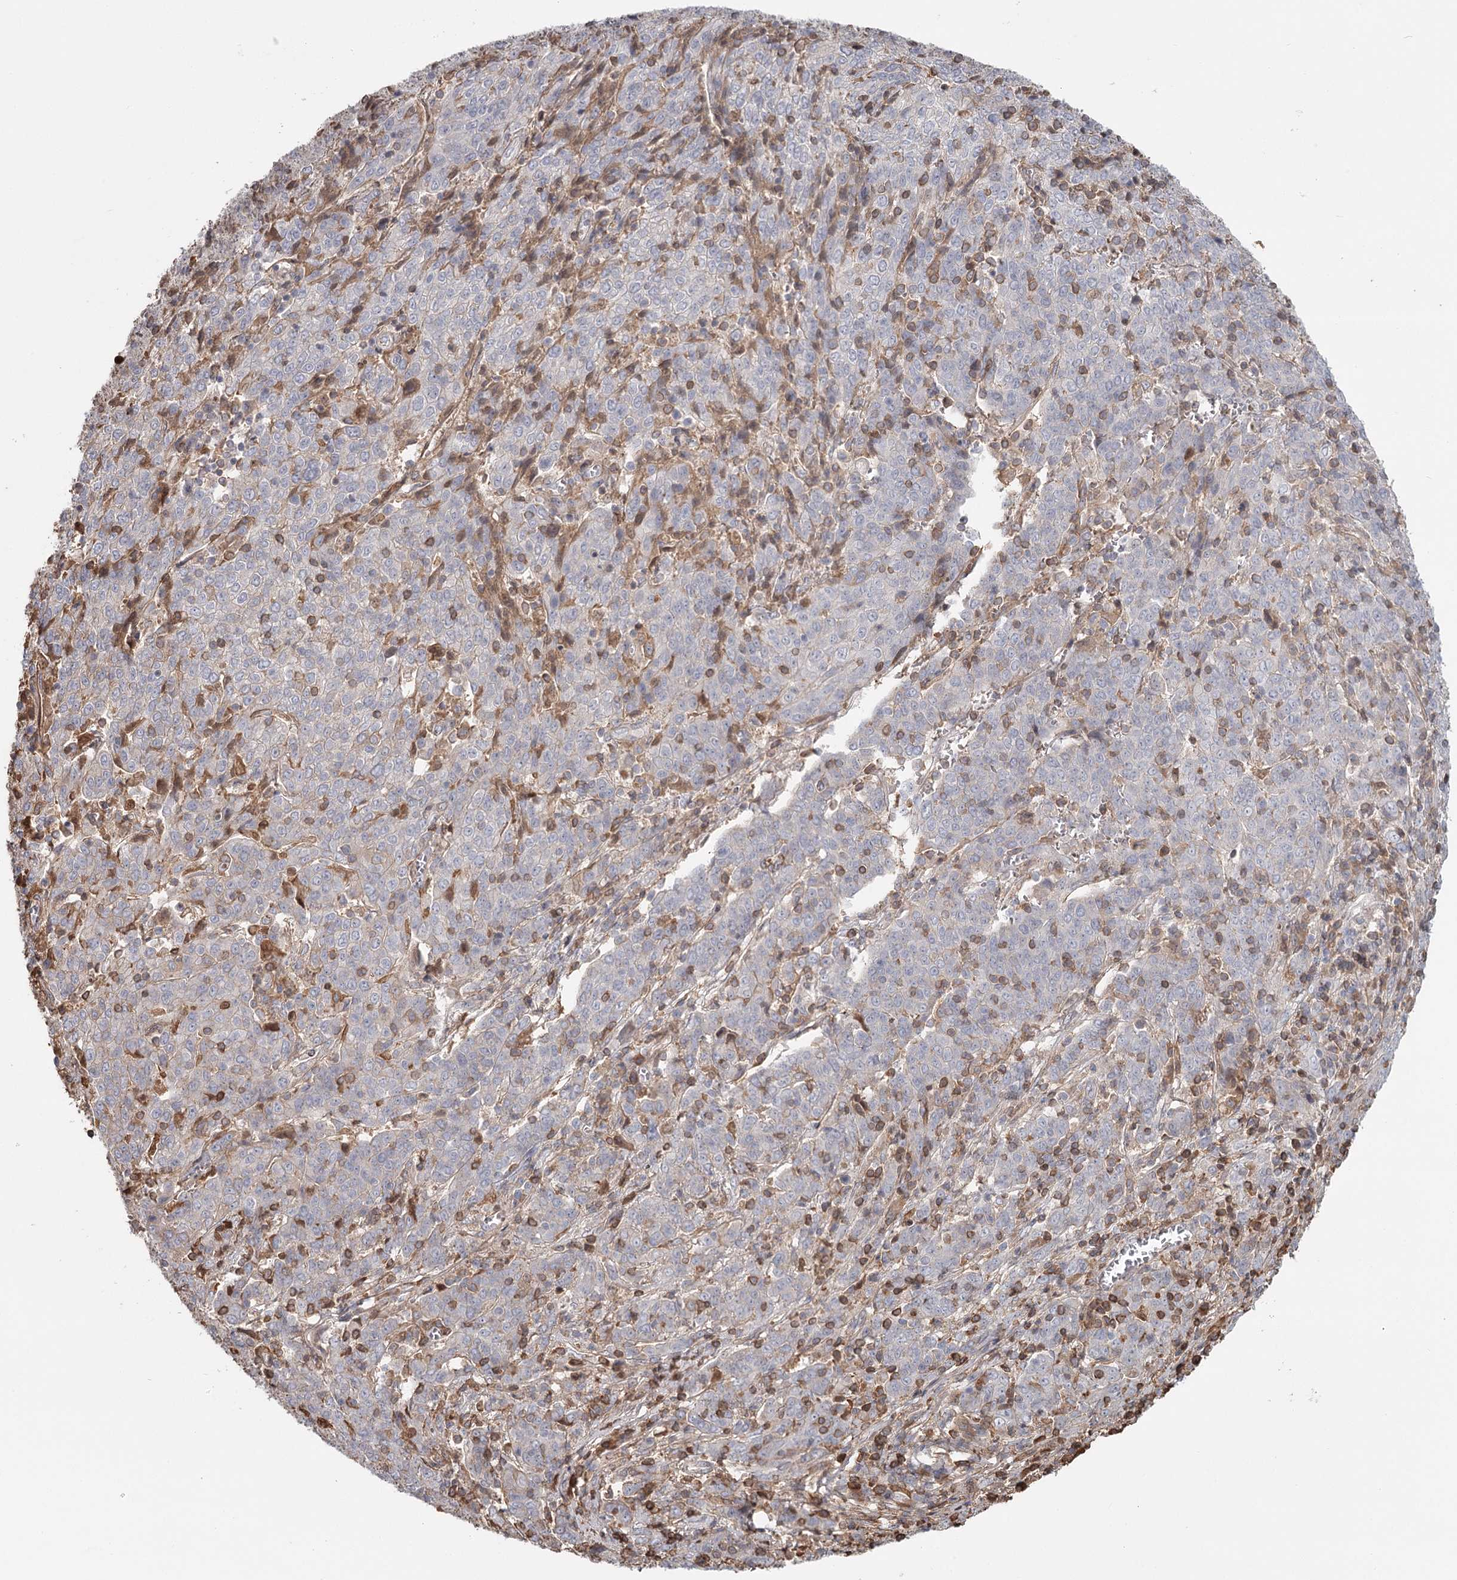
{"staining": {"intensity": "negative", "quantity": "none", "location": "none"}, "tissue": "cervical cancer", "cell_type": "Tumor cells", "image_type": "cancer", "snomed": [{"axis": "morphology", "description": "Squamous cell carcinoma, NOS"}, {"axis": "topography", "description": "Cervix"}], "caption": "A micrograph of human cervical cancer (squamous cell carcinoma) is negative for staining in tumor cells. (DAB (3,3'-diaminobenzidine) immunohistochemistry, high magnification).", "gene": "DHRS9", "patient": {"sex": "female", "age": 67}}